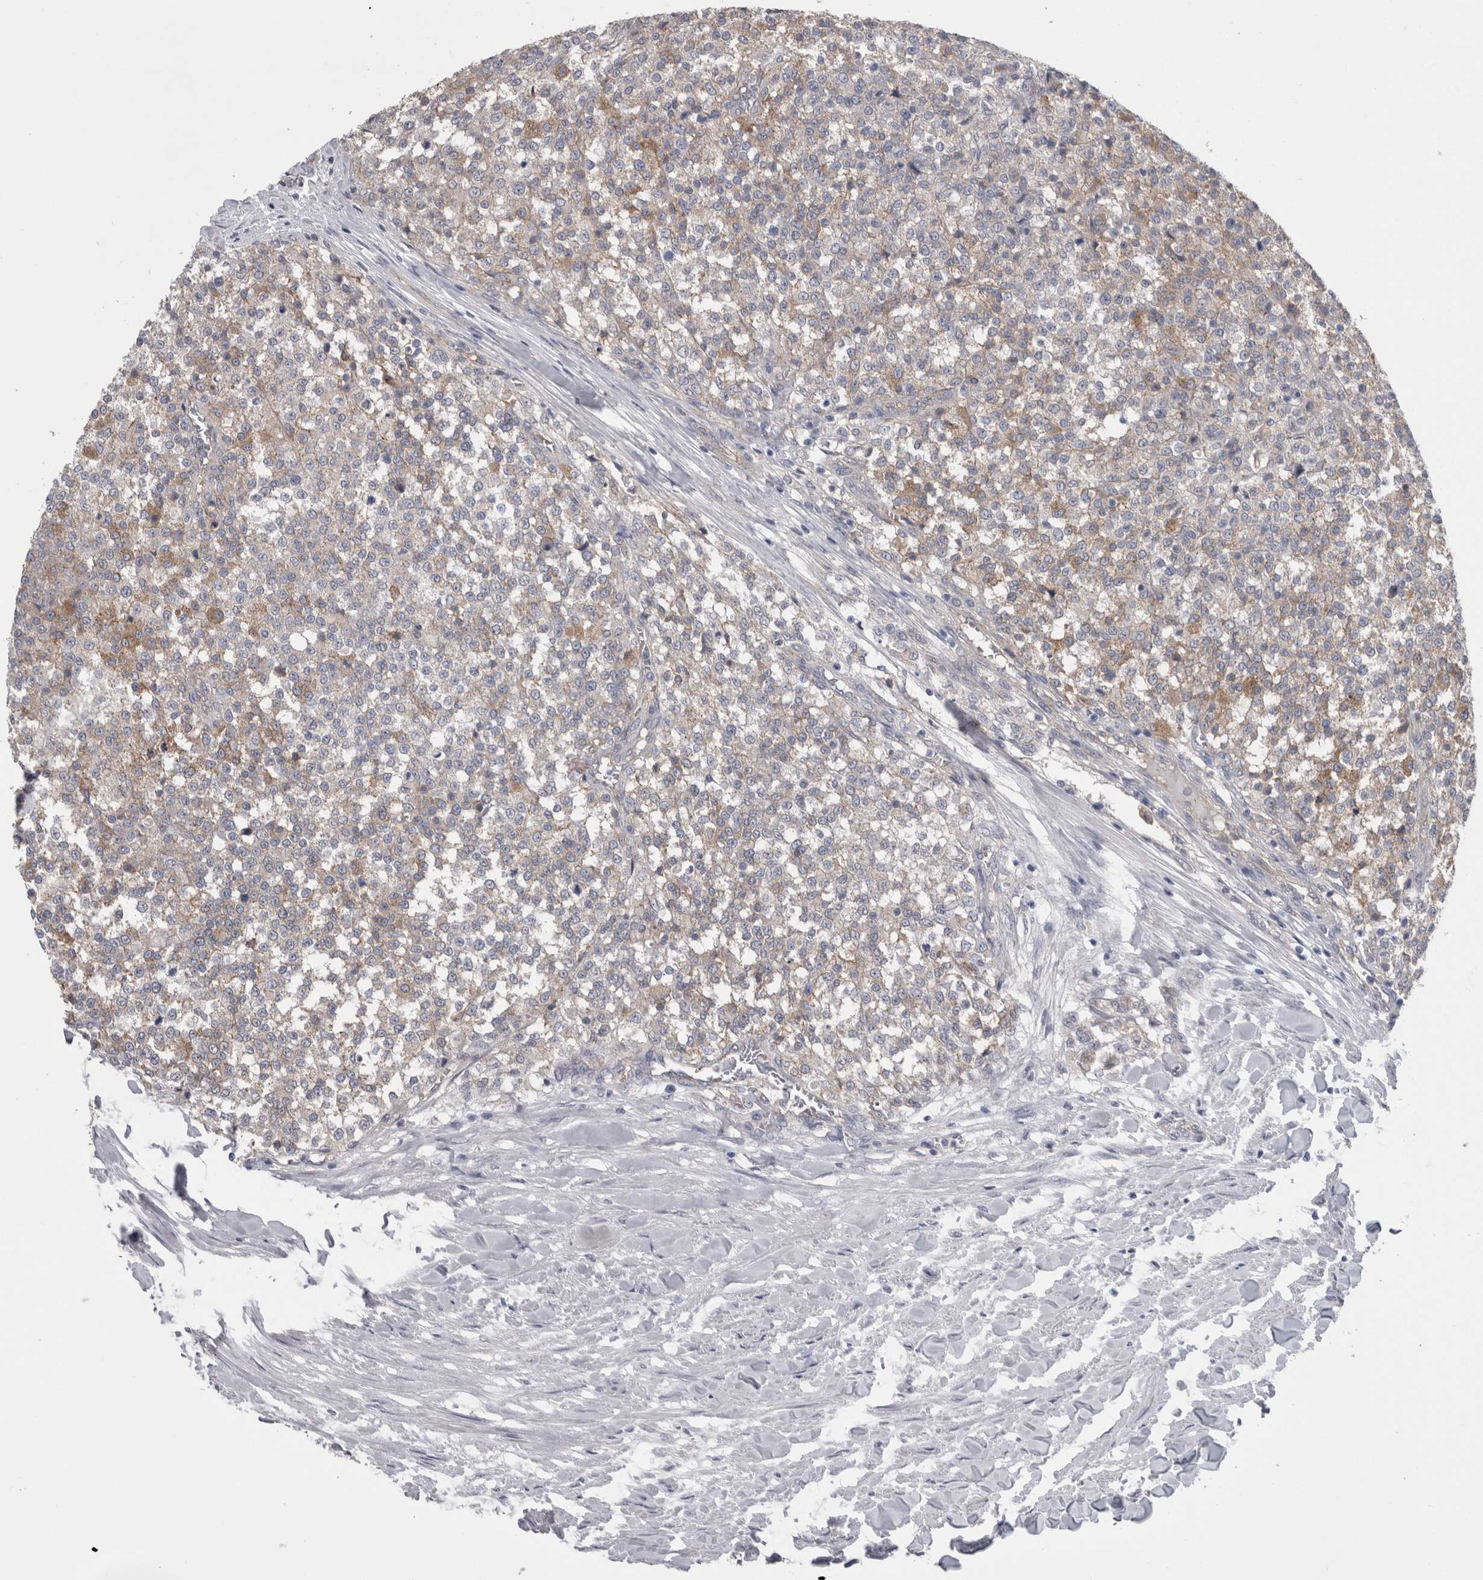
{"staining": {"intensity": "moderate", "quantity": "25%-75%", "location": "cytoplasmic/membranous"}, "tissue": "testis cancer", "cell_type": "Tumor cells", "image_type": "cancer", "snomed": [{"axis": "morphology", "description": "Seminoma, NOS"}, {"axis": "topography", "description": "Testis"}], "caption": "Immunohistochemistry micrograph of neoplastic tissue: seminoma (testis) stained using IHC exhibits medium levels of moderate protein expression localized specifically in the cytoplasmic/membranous of tumor cells, appearing as a cytoplasmic/membranous brown color.", "gene": "NECTIN2", "patient": {"sex": "male", "age": 59}}